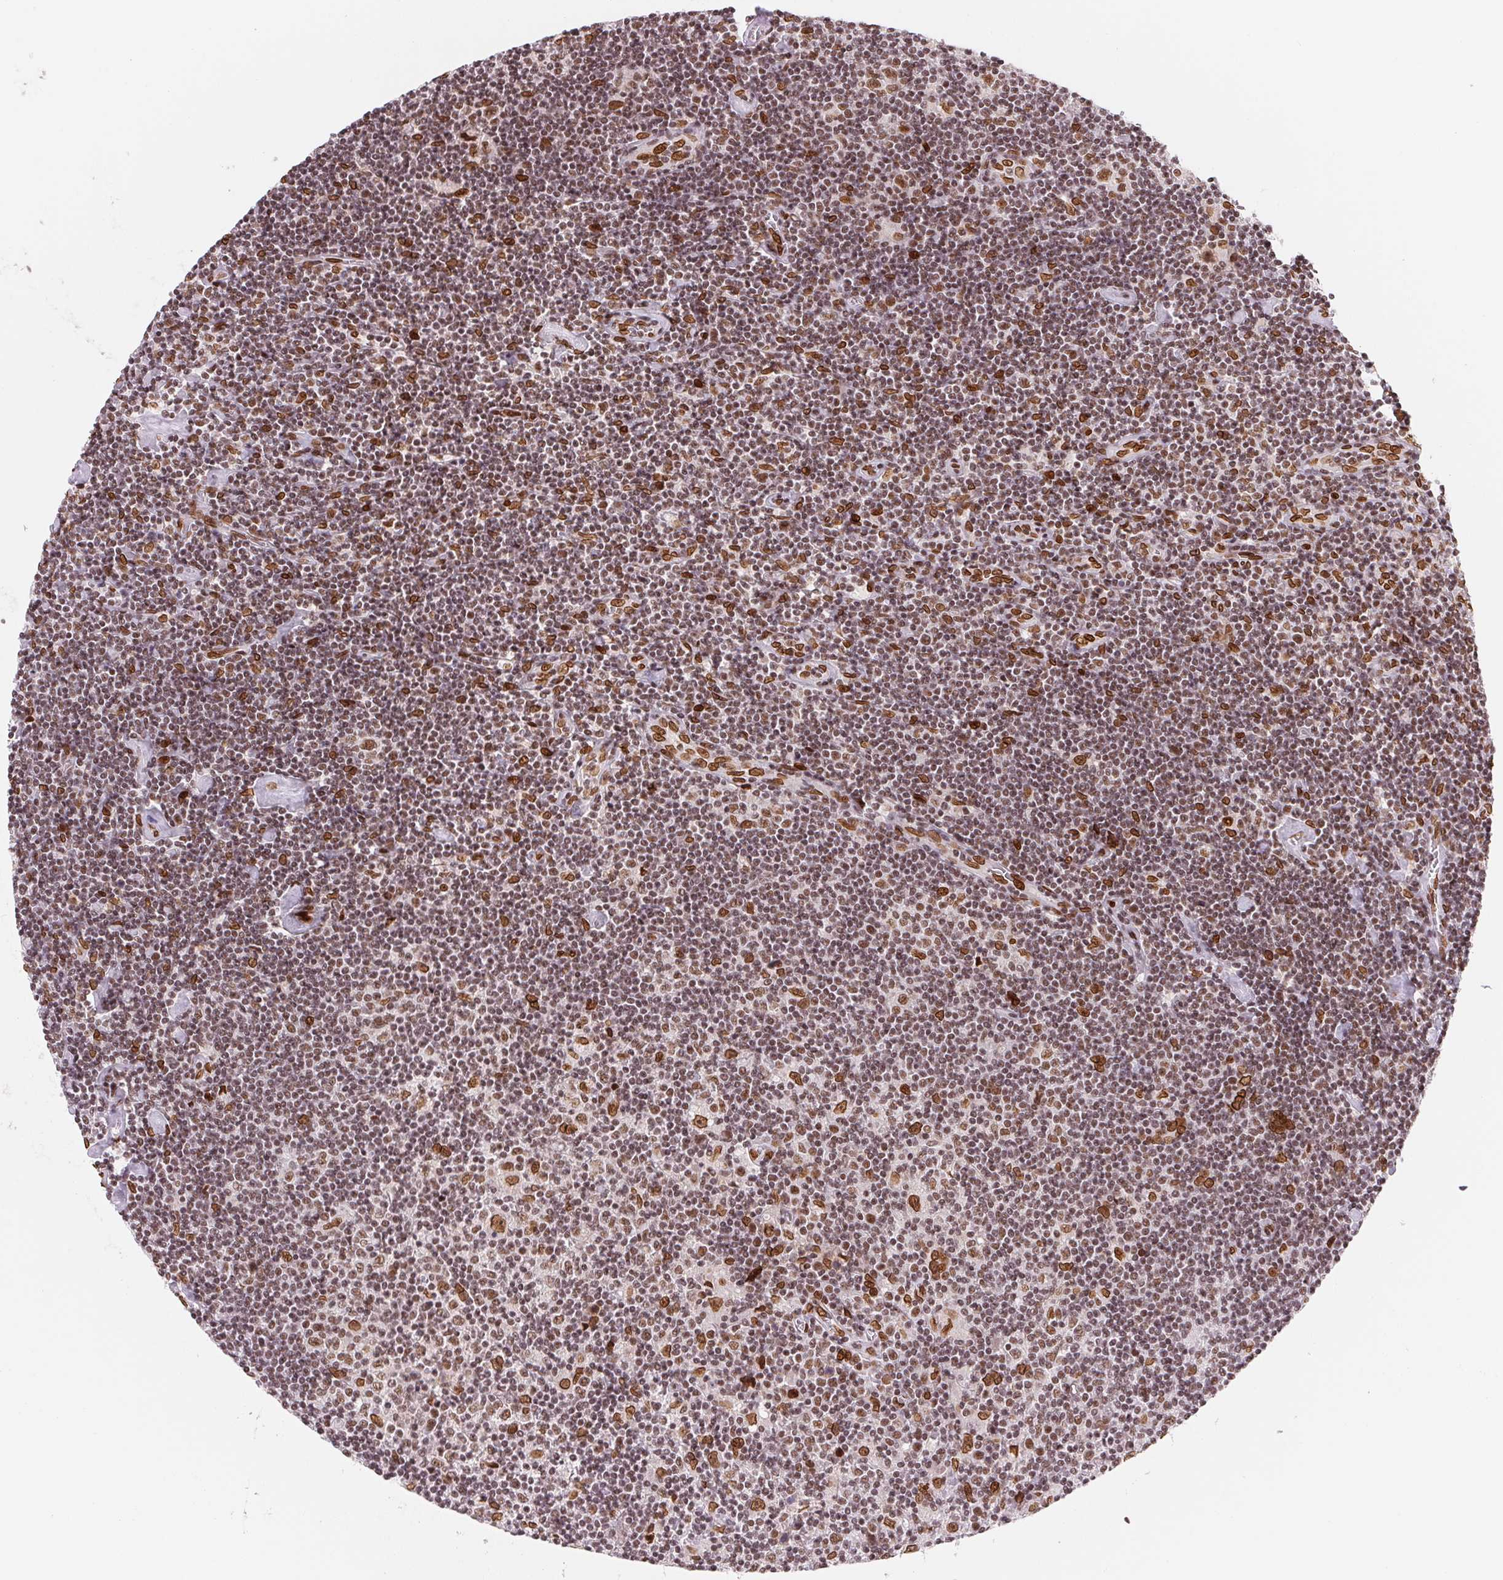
{"staining": {"intensity": "moderate", "quantity": ">75%", "location": "cytoplasmic/membranous,nuclear"}, "tissue": "lymphoma", "cell_type": "Tumor cells", "image_type": "cancer", "snomed": [{"axis": "morphology", "description": "Hodgkin's disease, NOS"}, {"axis": "topography", "description": "Lymph node"}], "caption": "Hodgkin's disease tissue reveals moderate cytoplasmic/membranous and nuclear expression in about >75% of tumor cells", "gene": "SAP30BP", "patient": {"sex": "male", "age": 40}}